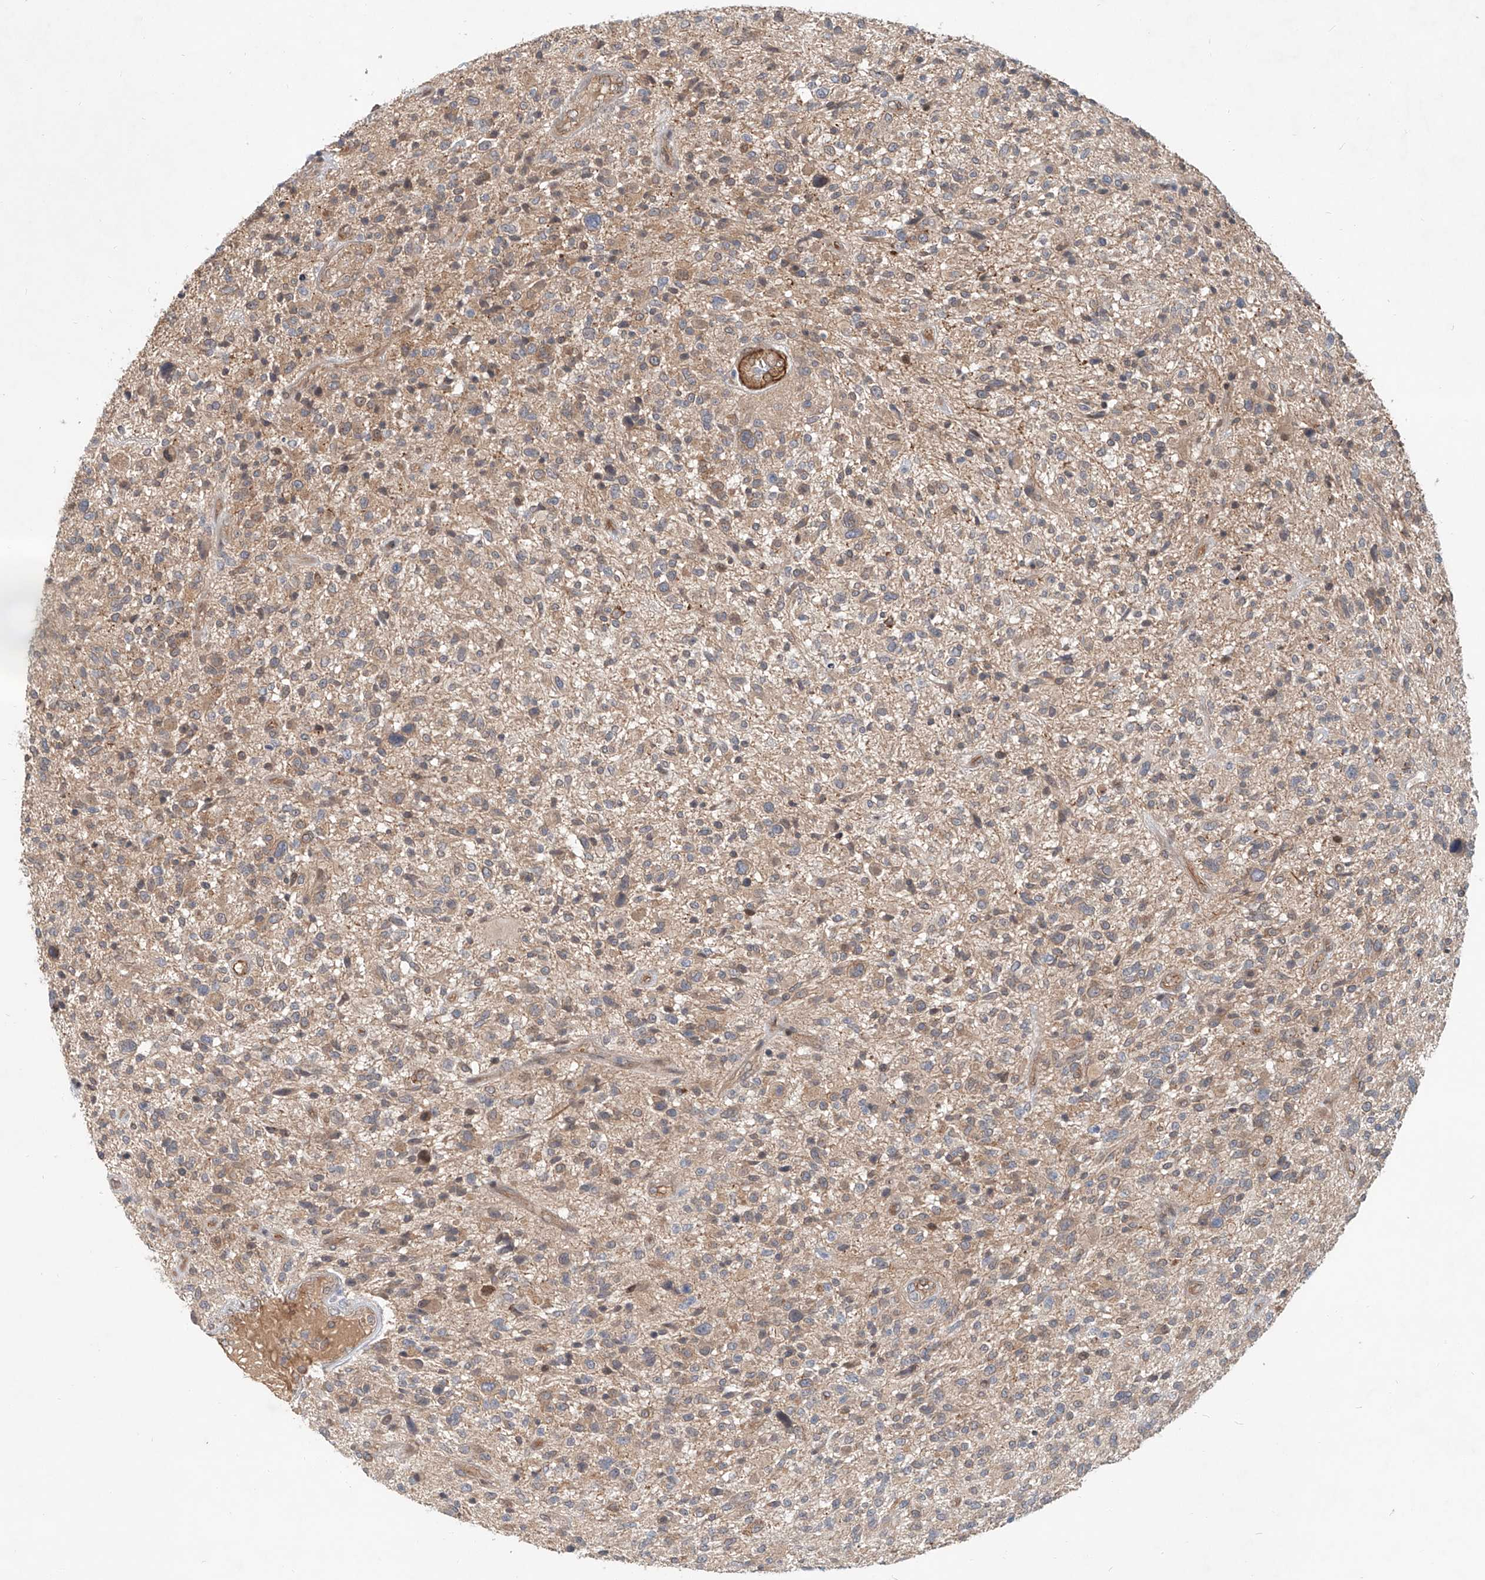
{"staining": {"intensity": "weak", "quantity": "25%-75%", "location": "cytoplasmic/membranous"}, "tissue": "glioma", "cell_type": "Tumor cells", "image_type": "cancer", "snomed": [{"axis": "morphology", "description": "Glioma, malignant, High grade"}, {"axis": "topography", "description": "Brain"}], "caption": "IHC photomicrograph of human glioma stained for a protein (brown), which demonstrates low levels of weak cytoplasmic/membranous positivity in about 25%-75% of tumor cells.", "gene": "SASH1", "patient": {"sex": "male", "age": 47}}